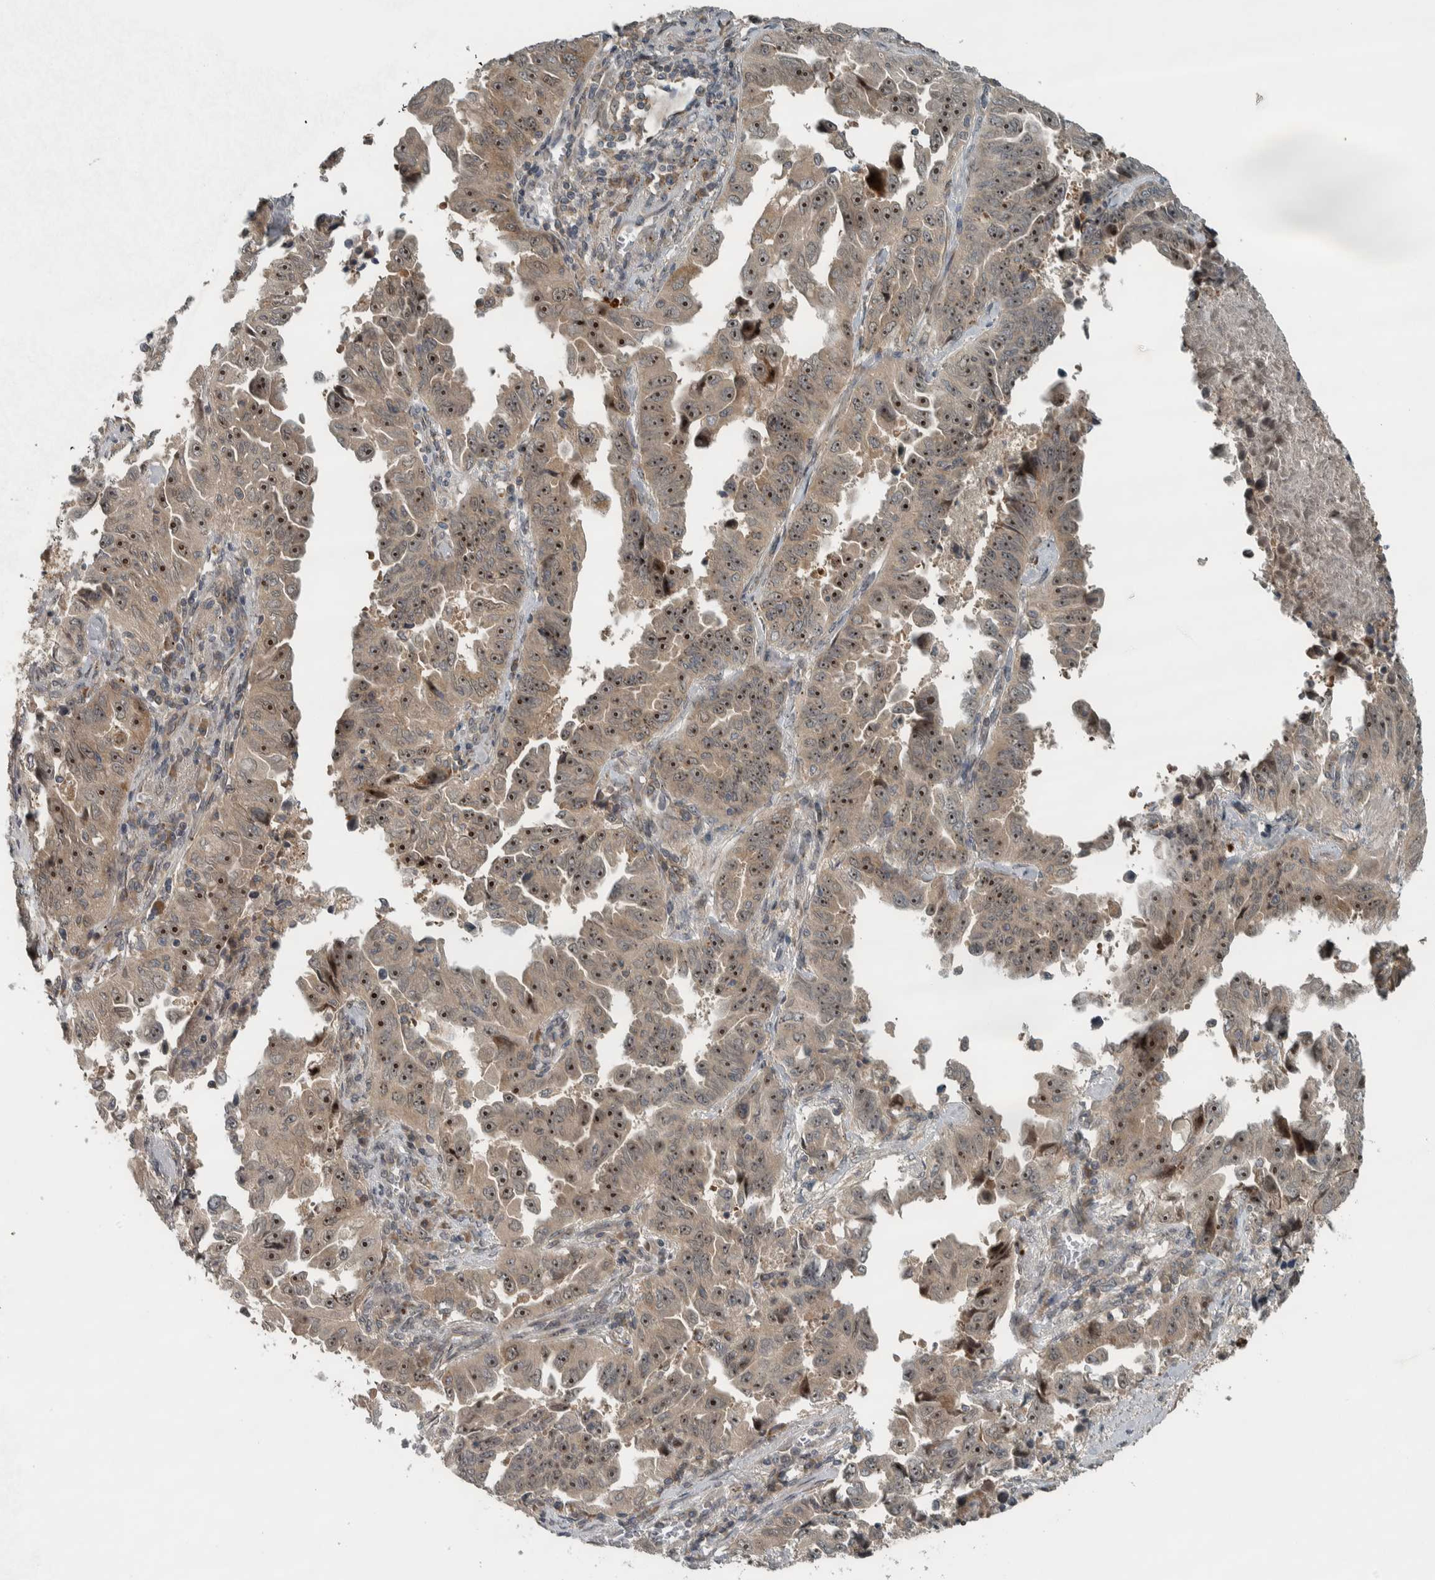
{"staining": {"intensity": "moderate", "quantity": ">75%", "location": "nuclear"}, "tissue": "lung cancer", "cell_type": "Tumor cells", "image_type": "cancer", "snomed": [{"axis": "morphology", "description": "Adenocarcinoma, NOS"}, {"axis": "topography", "description": "Lung"}], "caption": "An IHC micrograph of neoplastic tissue is shown. Protein staining in brown highlights moderate nuclear positivity in lung cancer (adenocarcinoma) within tumor cells.", "gene": "XPO5", "patient": {"sex": "female", "age": 51}}